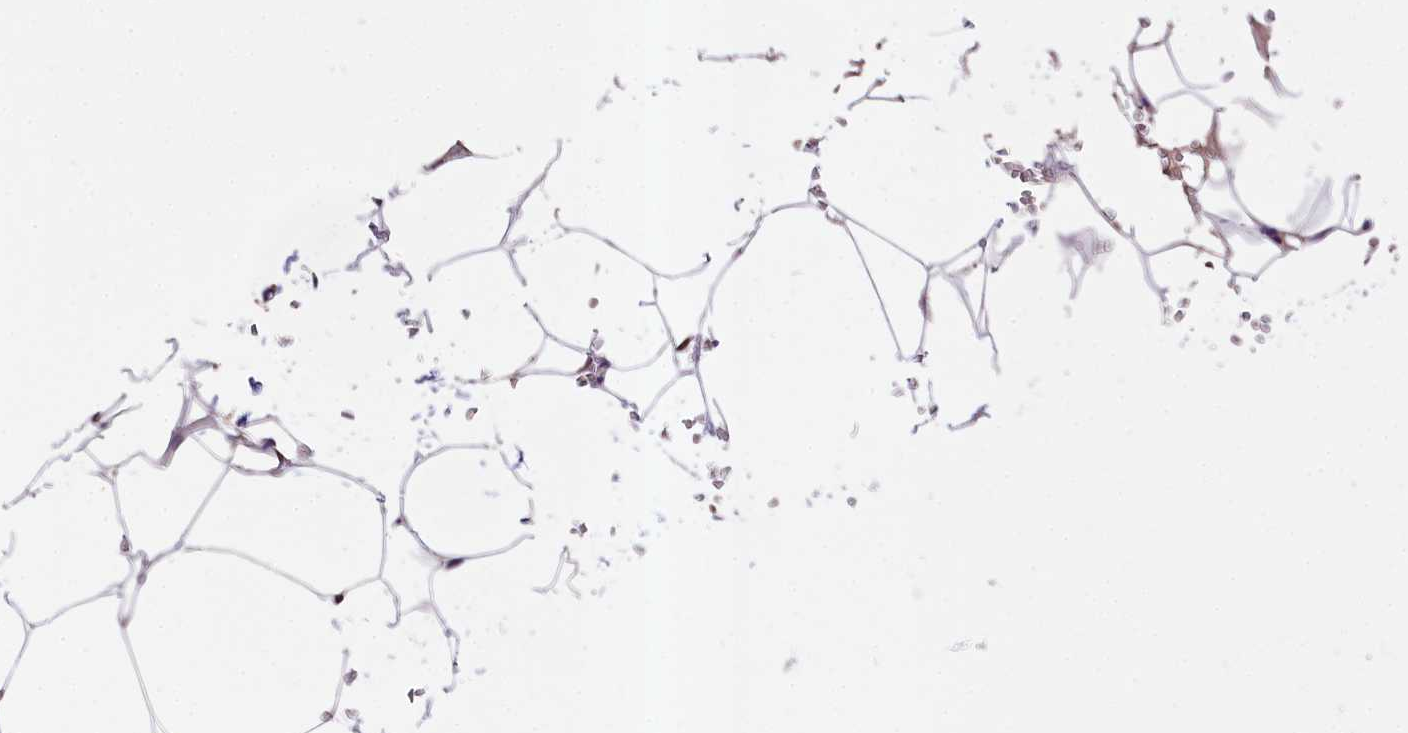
{"staining": {"intensity": "negative", "quantity": "none", "location": "none"}, "tissue": "adipose tissue", "cell_type": "Adipocytes", "image_type": "normal", "snomed": [{"axis": "morphology", "description": "Normal tissue, NOS"}, {"axis": "topography", "description": "Gallbladder"}, {"axis": "topography", "description": "Peripheral nerve tissue"}], "caption": "IHC histopathology image of benign adipose tissue: human adipose tissue stained with DAB (3,3'-diaminobenzidine) reveals no significant protein staining in adipocytes.", "gene": "SKIDA1", "patient": {"sex": "male", "age": 38}}